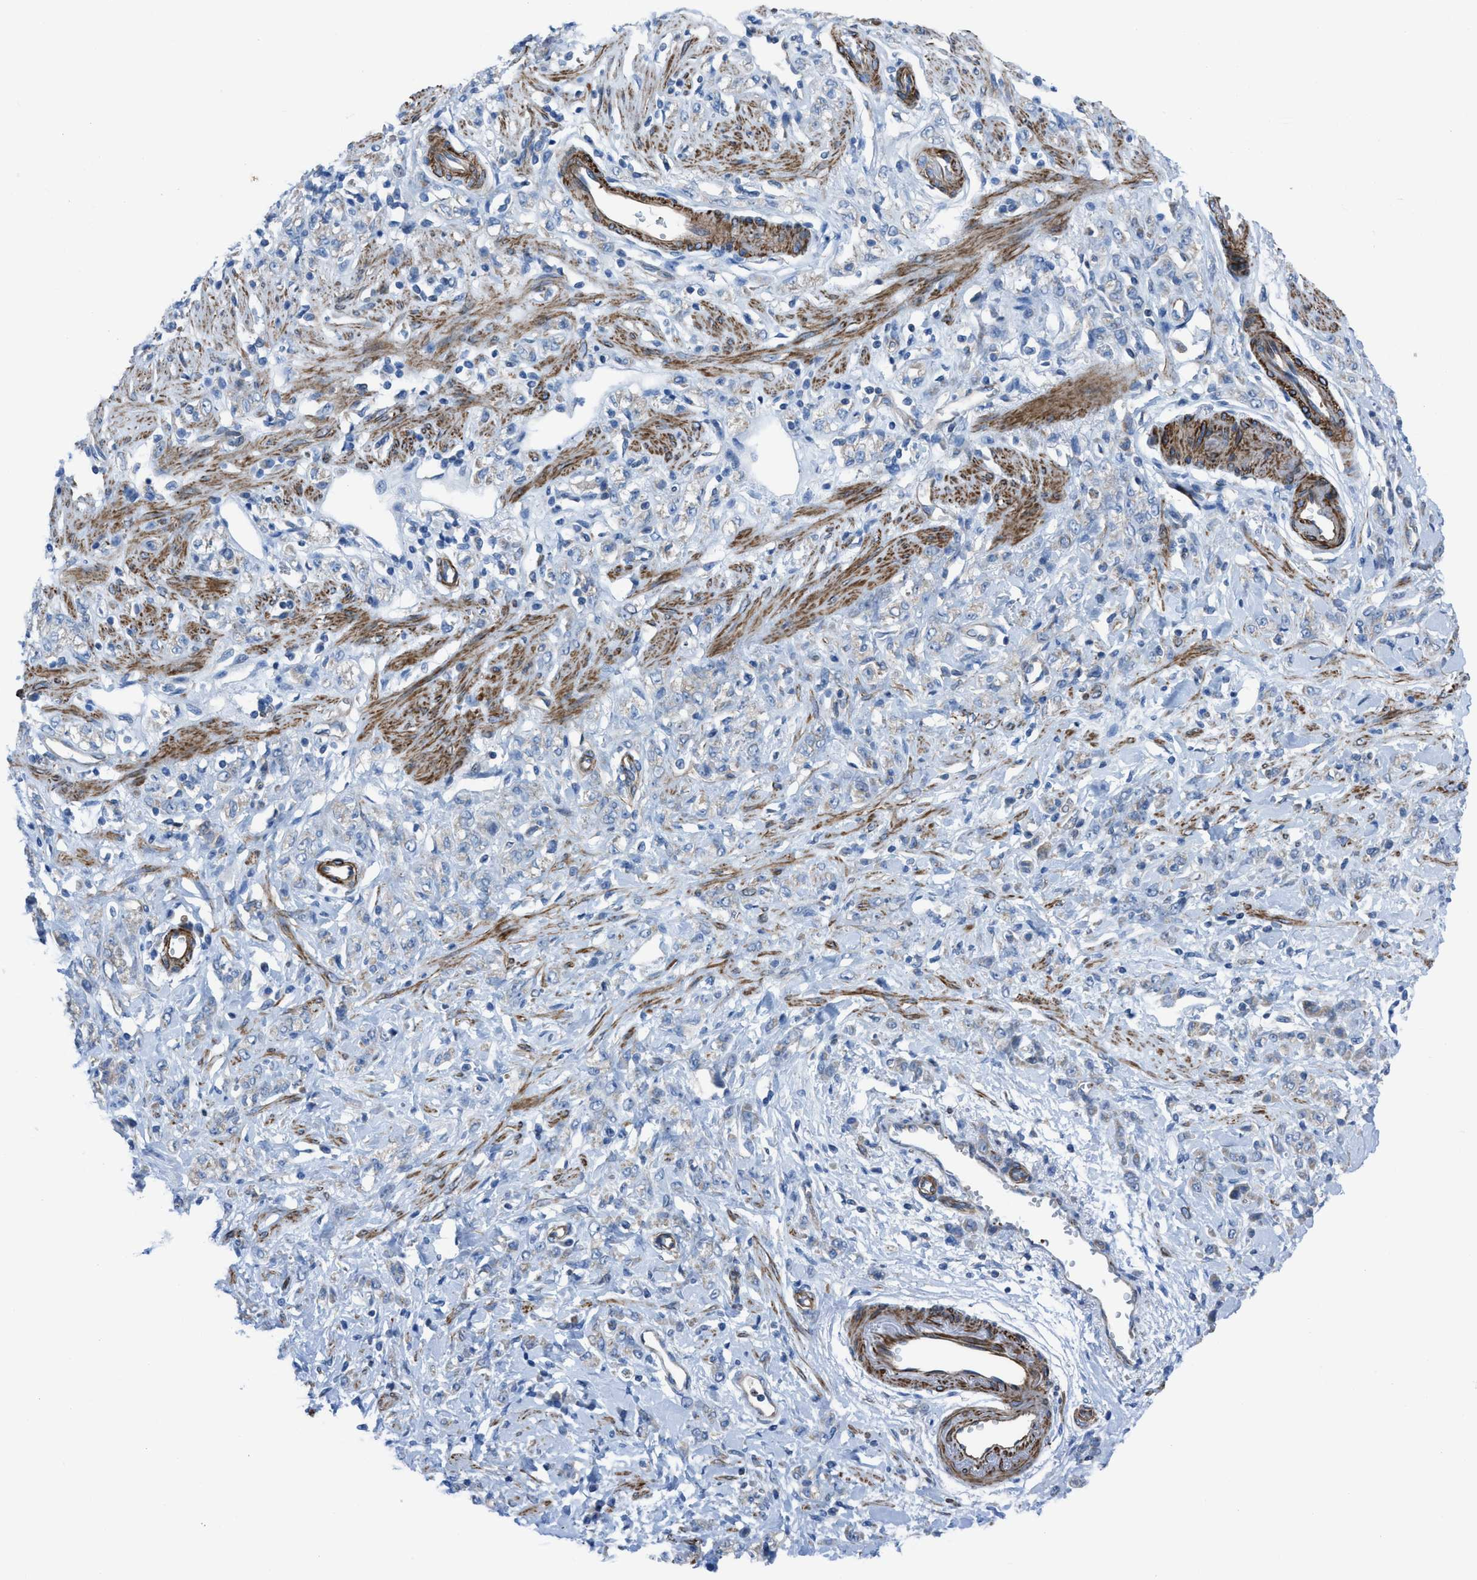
{"staining": {"intensity": "negative", "quantity": "none", "location": "none"}, "tissue": "stomach cancer", "cell_type": "Tumor cells", "image_type": "cancer", "snomed": [{"axis": "morphology", "description": "Normal tissue, NOS"}, {"axis": "morphology", "description": "Adenocarcinoma, NOS"}, {"axis": "topography", "description": "Stomach"}], "caption": "Adenocarcinoma (stomach) was stained to show a protein in brown. There is no significant positivity in tumor cells. (DAB immunohistochemistry (IHC) with hematoxylin counter stain).", "gene": "KCNH7", "patient": {"sex": "male", "age": 82}}